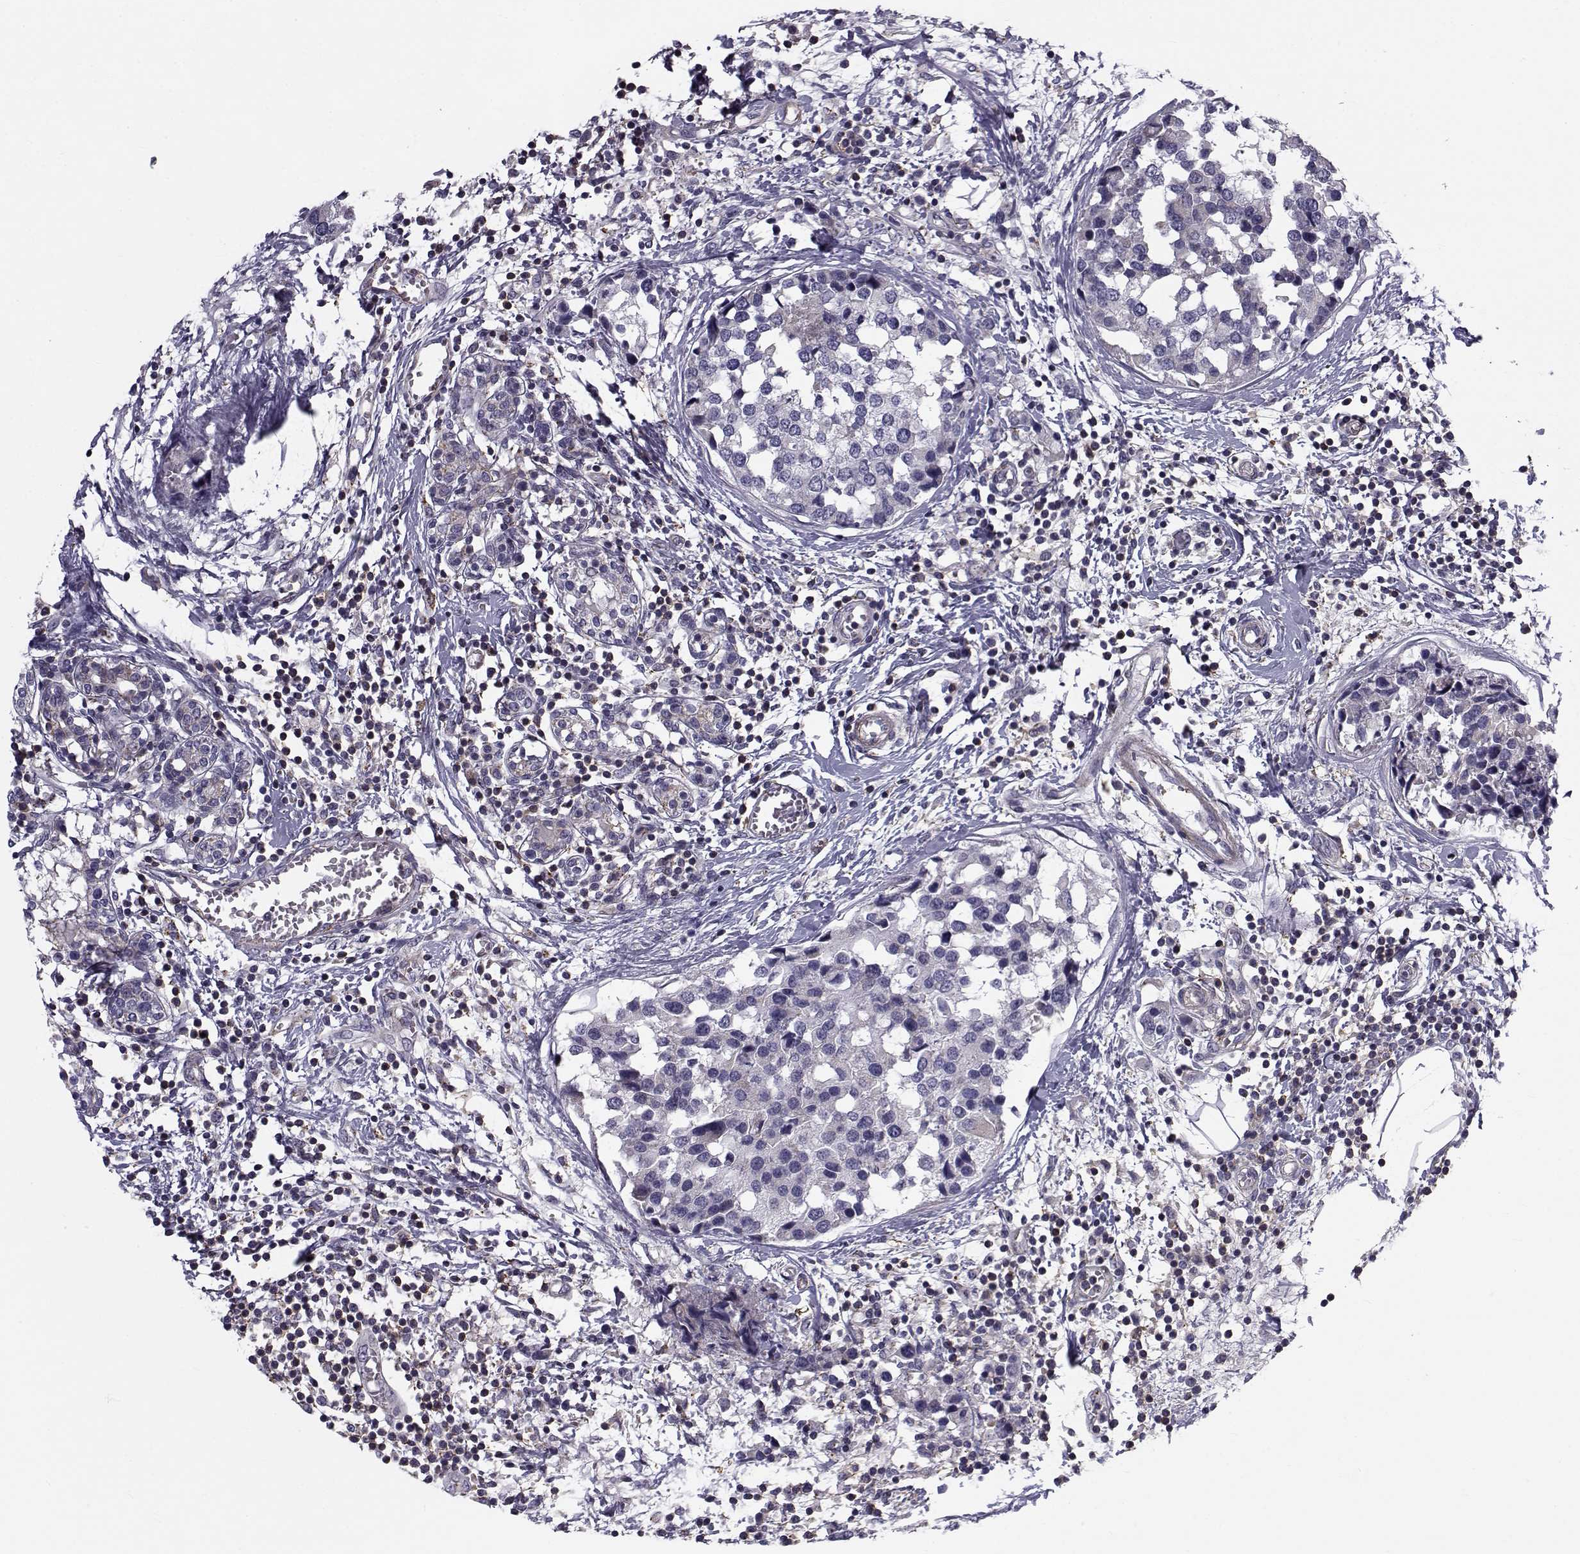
{"staining": {"intensity": "negative", "quantity": "none", "location": "none"}, "tissue": "breast cancer", "cell_type": "Tumor cells", "image_type": "cancer", "snomed": [{"axis": "morphology", "description": "Lobular carcinoma"}, {"axis": "topography", "description": "Breast"}], "caption": "Human lobular carcinoma (breast) stained for a protein using immunohistochemistry (IHC) shows no positivity in tumor cells.", "gene": "LRRC27", "patient": {"sex": "female", "age": 59}}